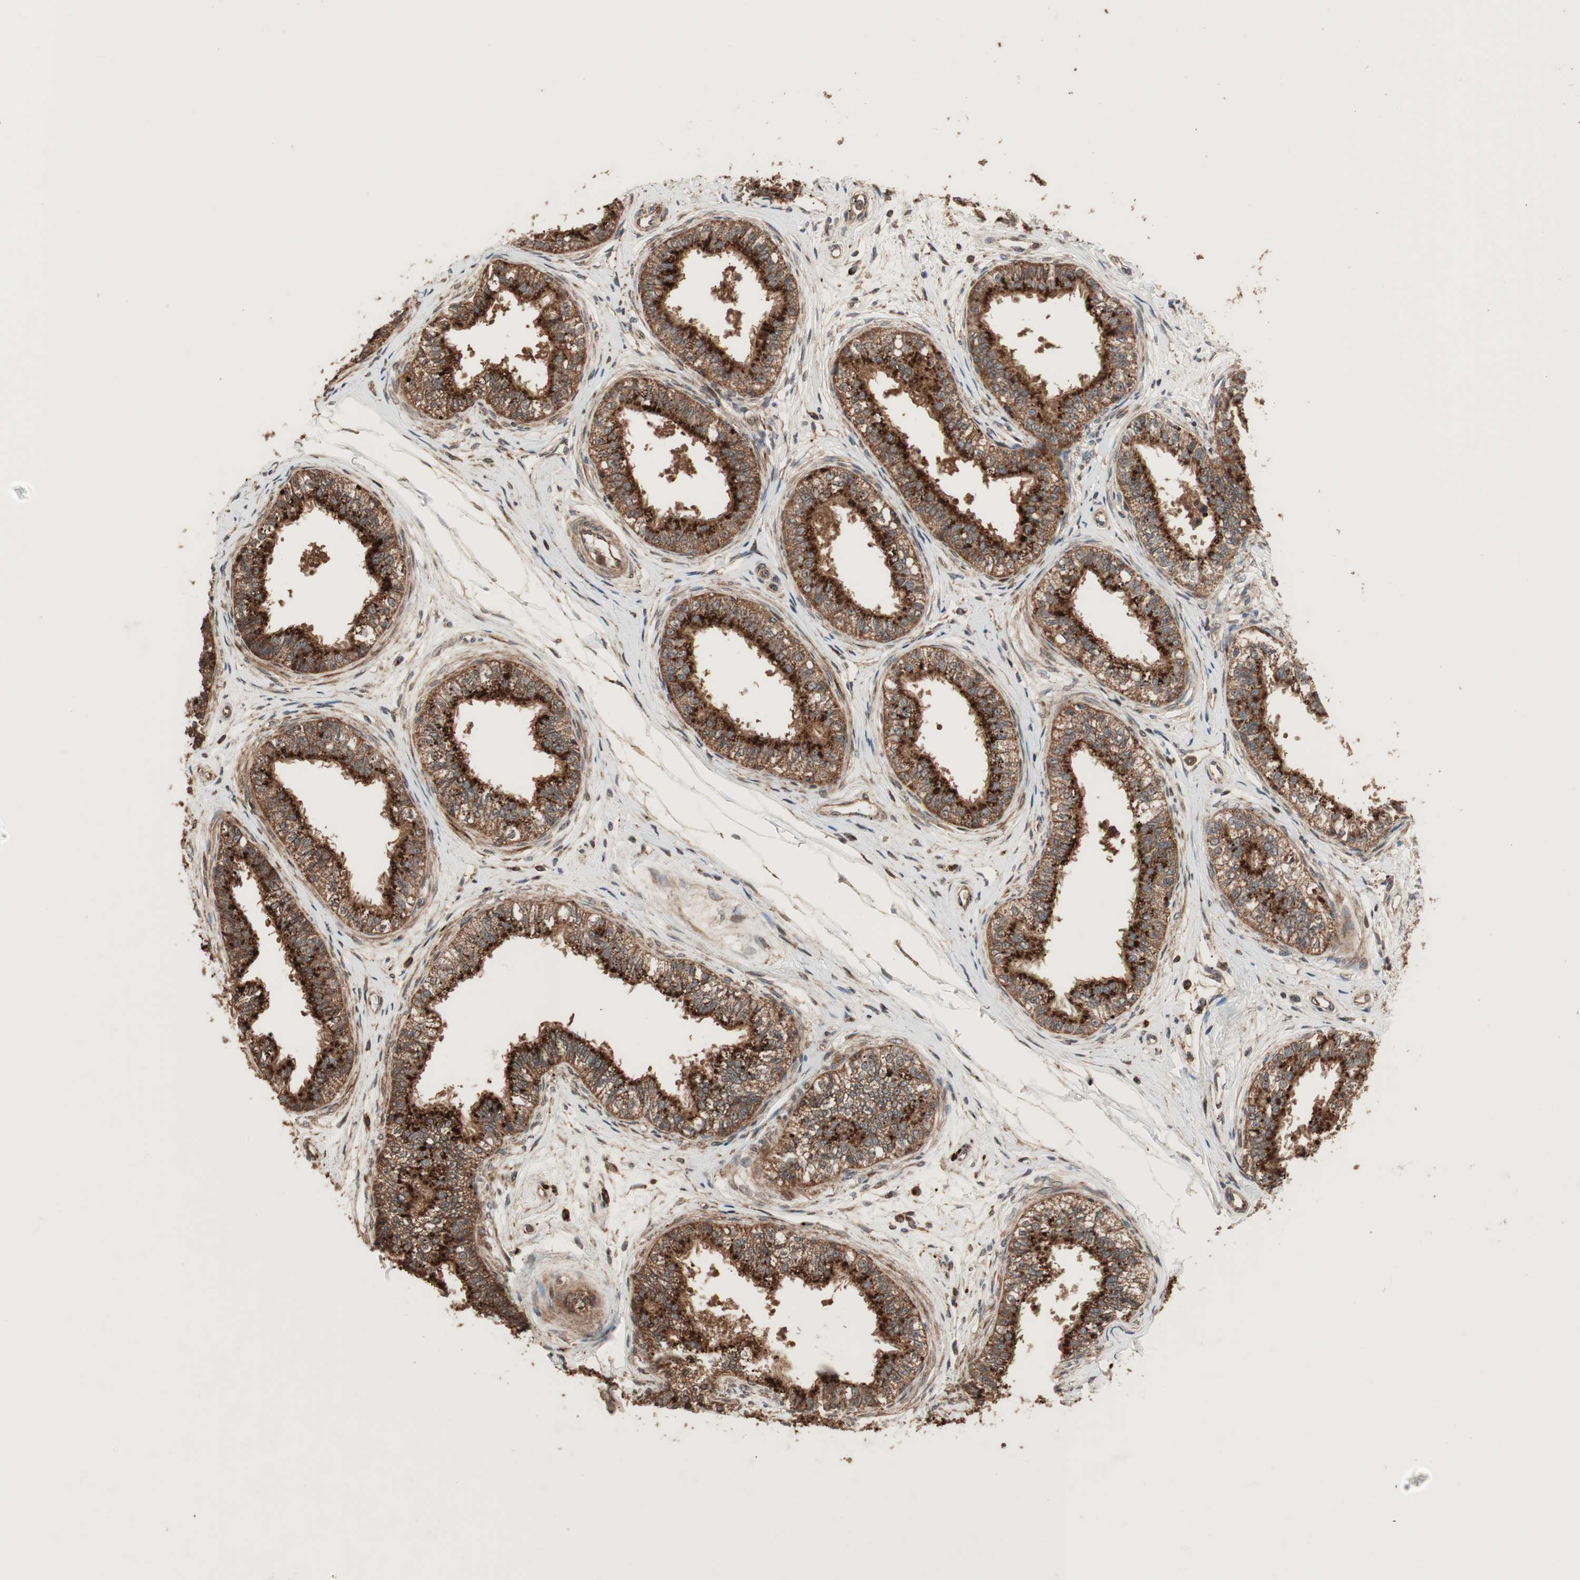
{"staining": {"intensity": "strong", "quantity": ">75%", "location": "cytoplasmic/membranous"}, "tissue": "epididymis", "cell_type": "Glandular cells", "image_type": "normal", "snomed": [{"axis": "morphology", "description": "Normal tissue, NOS"}, {"axis": "morphology", "description": "Adenocarcinoma, metastatic, NOS"}, {"axis": "topography", "description": "Testis"}, {"axis": "topography", "description": "Epididymis"}], "caption": "Strong cytoplasmic/membranous protein expression is appreciated in about >75% of glandular cells in epididymis. The staining was performed using DAB to visualize the protein expression in brown, while the nuclei were stained in blue with hematoxylin (Magnification: 20x).", "gene": "RAB1A", "patient": {"sex": "male", "age": 26}}